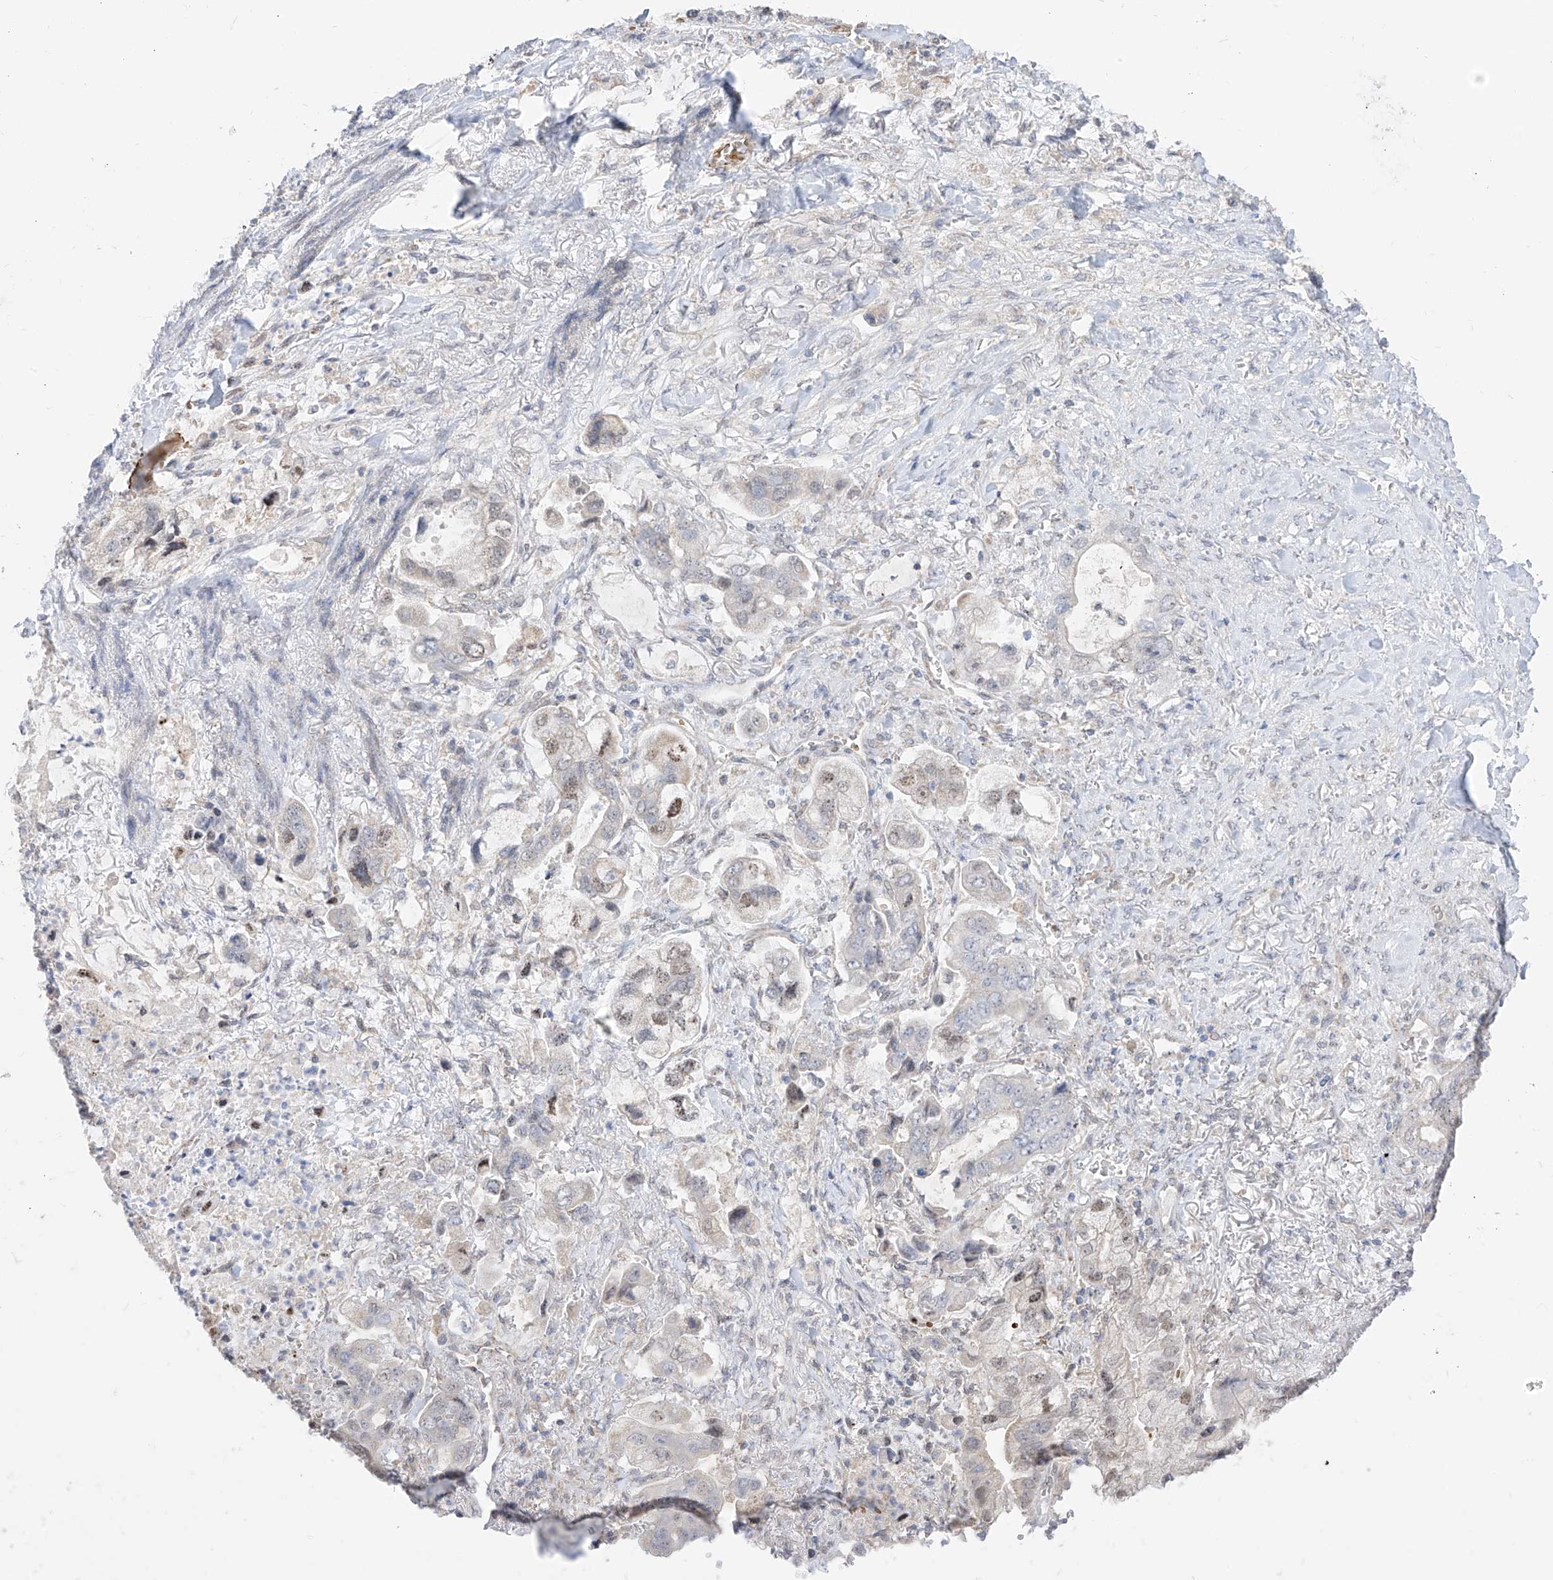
{"staining": {"intensity": "negative", "quantity": "none", "location": "none"}, "tissue": "stomach cancer", "cell_type": "Tumor cells", "image_type": "cancer", "snomed": [{"axis": "morphology", "description": "Adenocarcinoma, NOS"}, {"axis": "topography", "description": "Stomach"}], "caption": "DAB immunohistochemical staining of human stomach cancer (adenocarcinoma) displays no significant positivity in tumor cells. (Immunohistochemistry, brightfield microscopy, high magnification).", "gene": "ARHGEF40", "patient": {"sex": "male", "age": 62}}